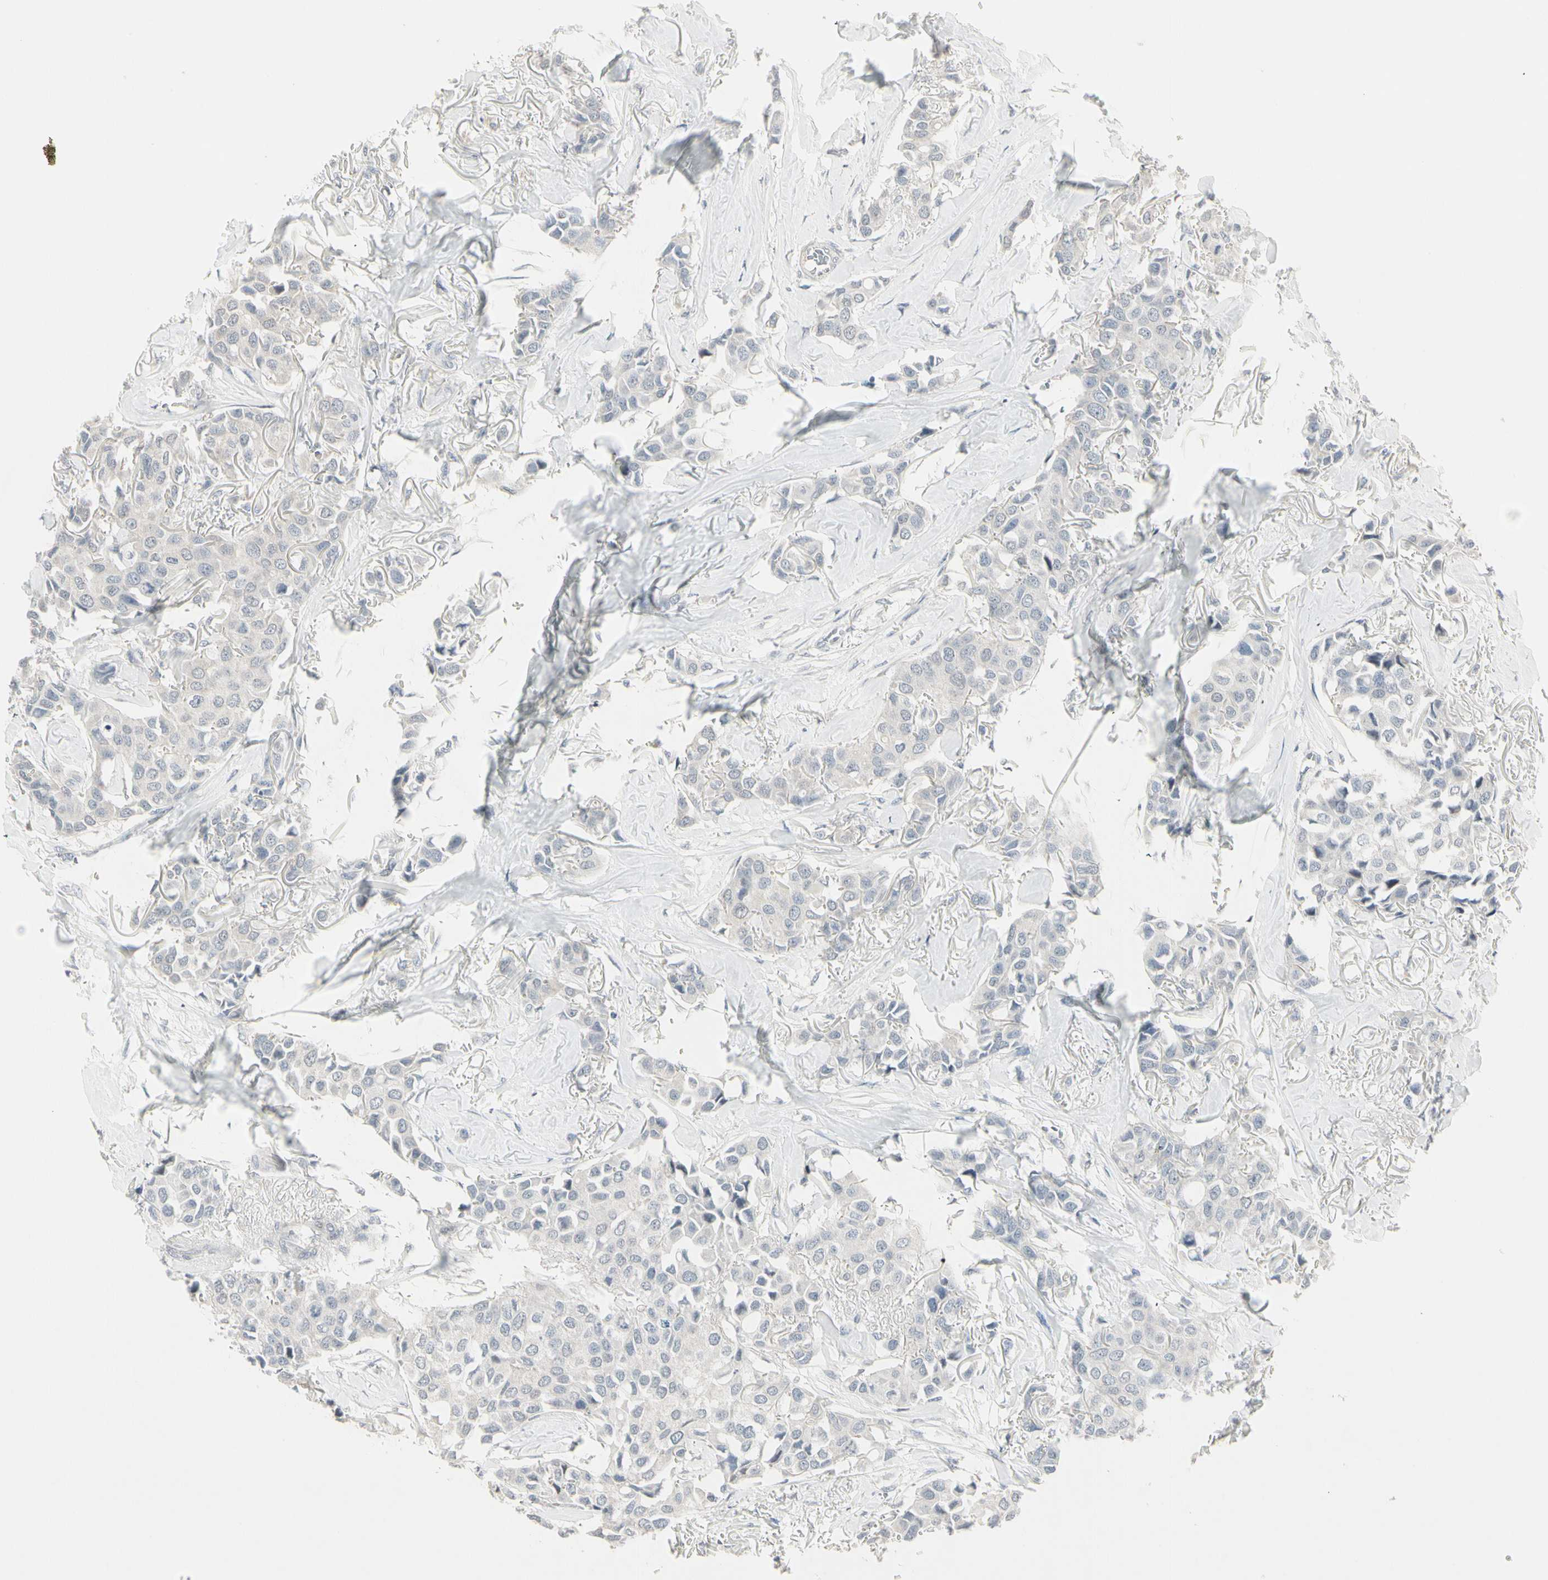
{"staining": {"intensity": "negative", "quantity": "none", "location": "none"}, "tissue": "breast cancer", "cell_type": "Tumor cells", "image_type": "cancer", "snomed": [{"axis": "morphology", "description": "Duct carcinoma"}, {"axis": "topography", "description": "Breast"}], "caption": "Protein analysis of breast invasive ductal carcinoma shows no significant staining in tumor cells. (IHC, brightfield microscopy, high magnification).", "gene": "DMPK", "patient": {"sex": "female", "age": 80}}